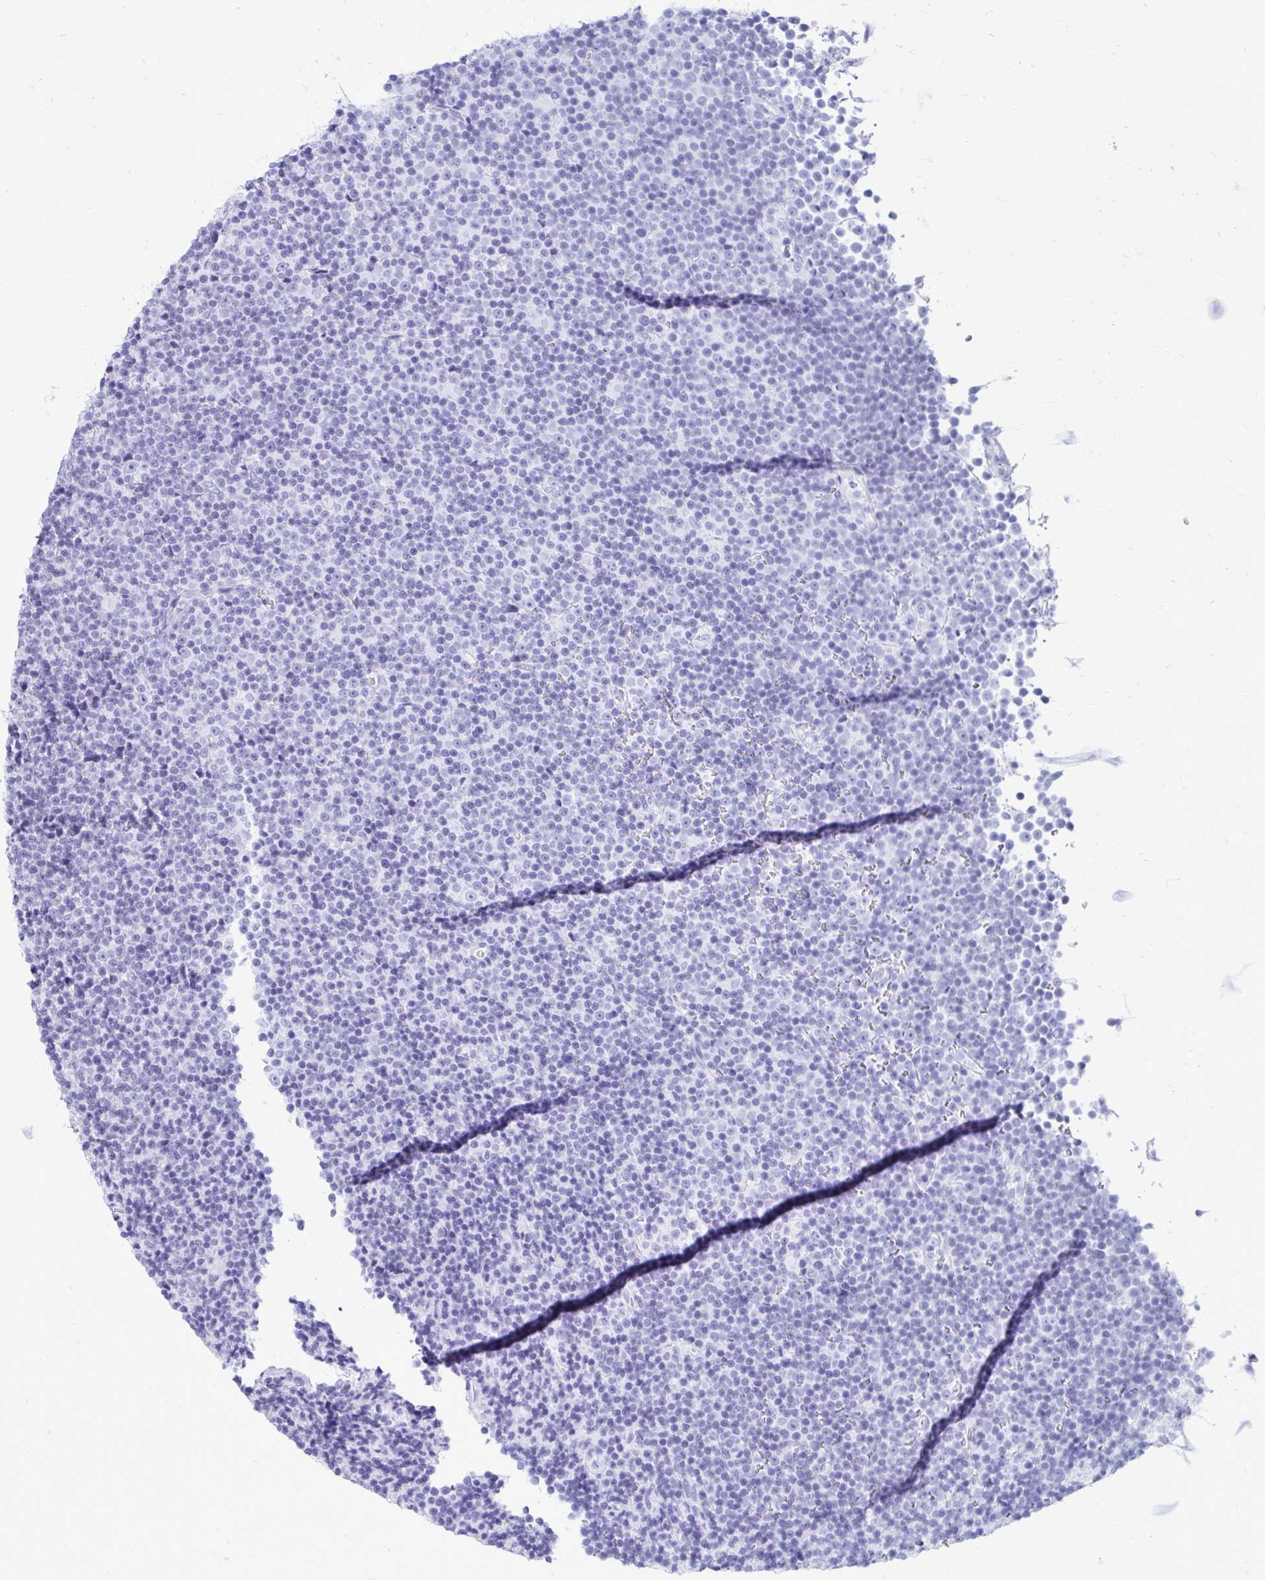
{"staining": {"intensity": "negative", "quantity": "none", "location": "none"}, "tissue": "lymphoma", "cell_type": "Tumor cells", "image_type": "cancer", "snomed": [{"axis": "morphology", "description": "Malignant lymphoma, non-Hodgkin's type, Low grade"}, {"axis": "topography", "description": "Lymph node"}], "caption": "The photomicrograph displays no significant expression in tumor cells of lymphoma.", "gene": "OR10R2", "patient": {"sex": "female", "age": 67}}